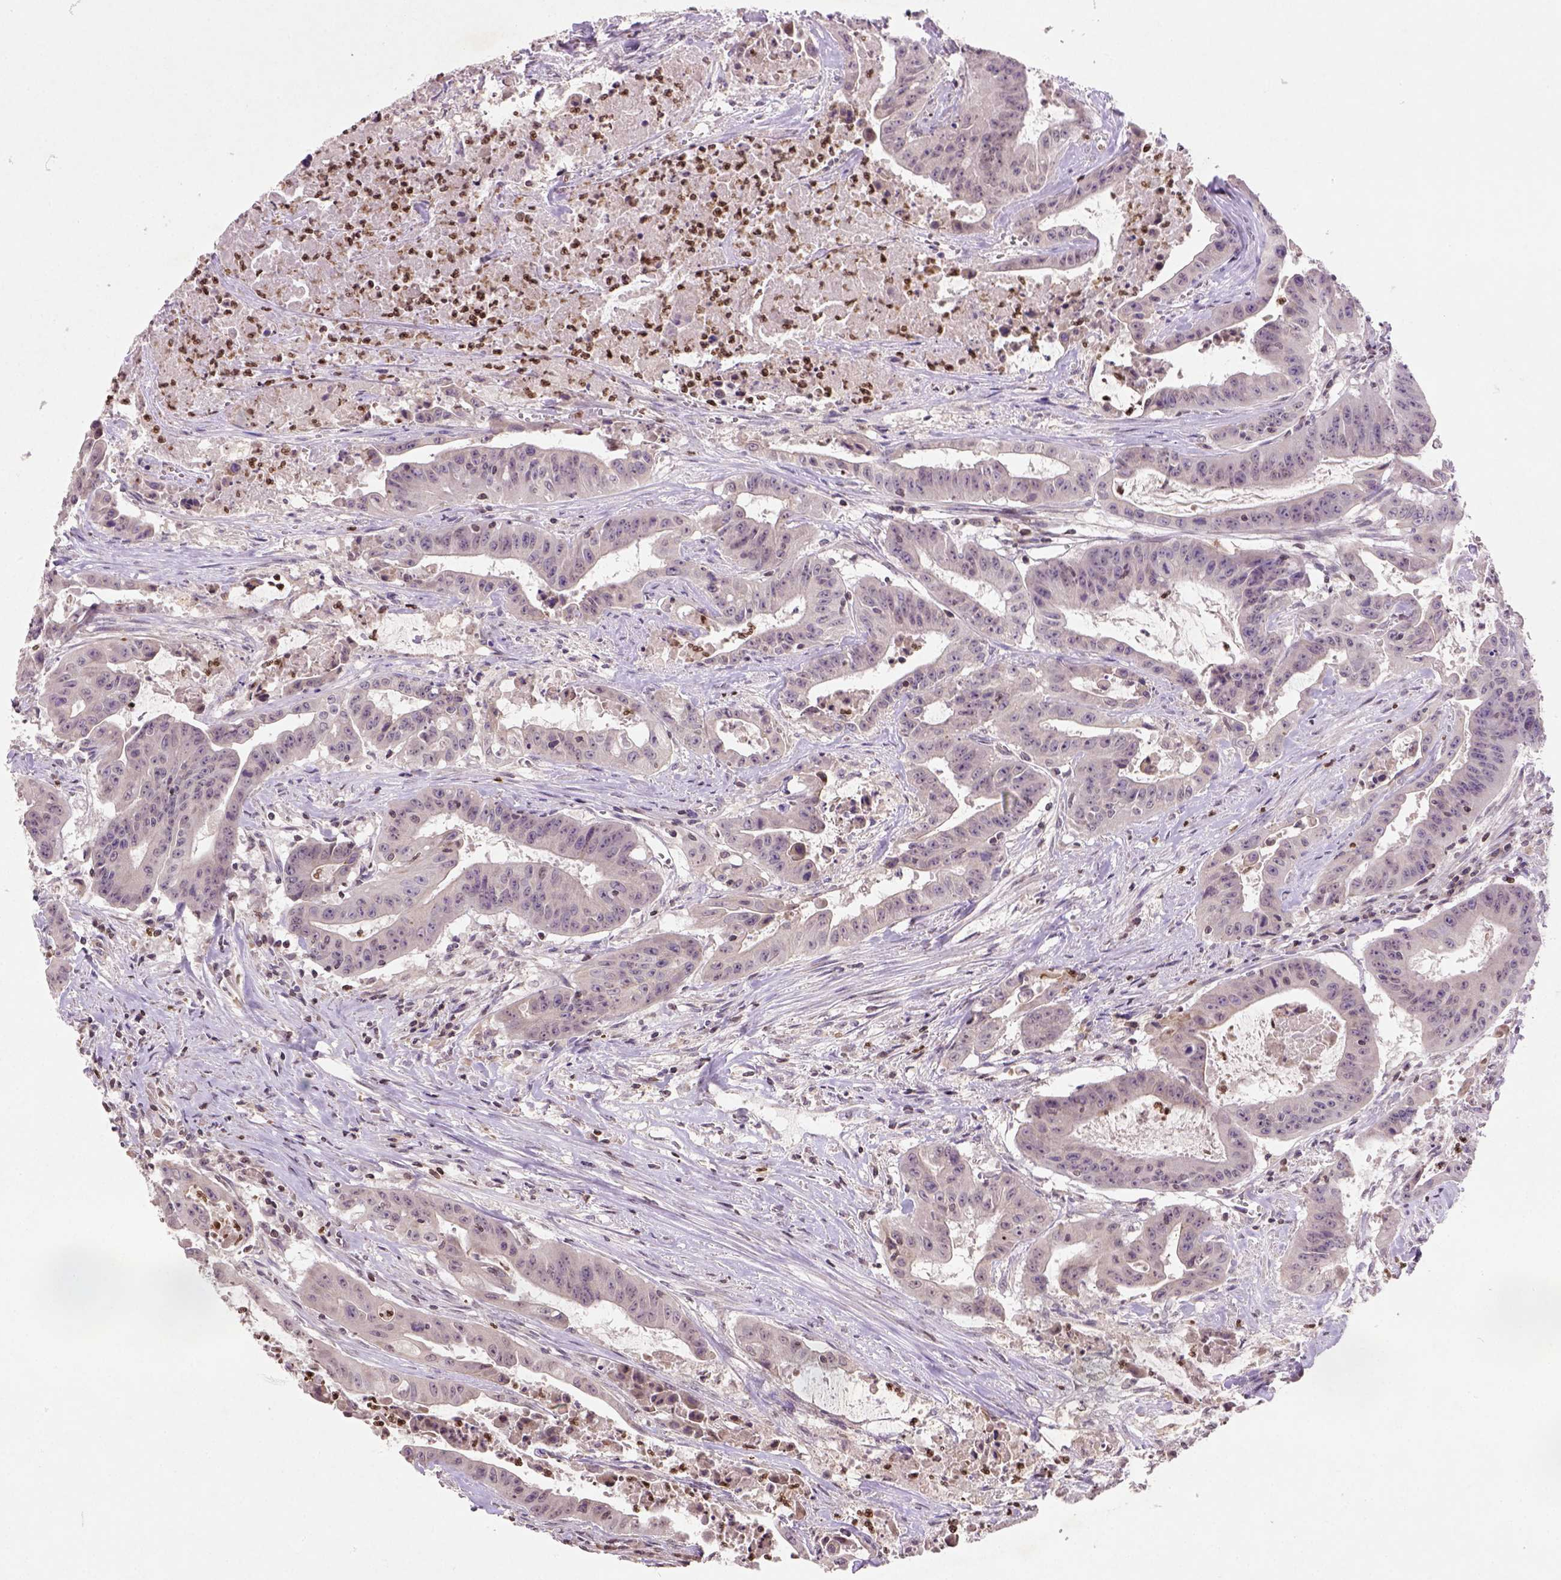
{"staining": {"intensity": "negative", "quantity": "none", "location": "none"}, "tissue": "colorectal cancer", "cell_type": "Tumor cells", "image_type": "cancer", "snomed": [{"axis": "morphology", "description": "Adenocarcinoma, NOS"}, {"axis": "topography", "description": "Colon"}], "caption": "A histopathology image of colorectal cancer (adenocarcinoma) stained for a protein reveals no brown staining in tumor cells.", "gene": "NUDT3", "patient": {"sex": "male", "age": 33}}